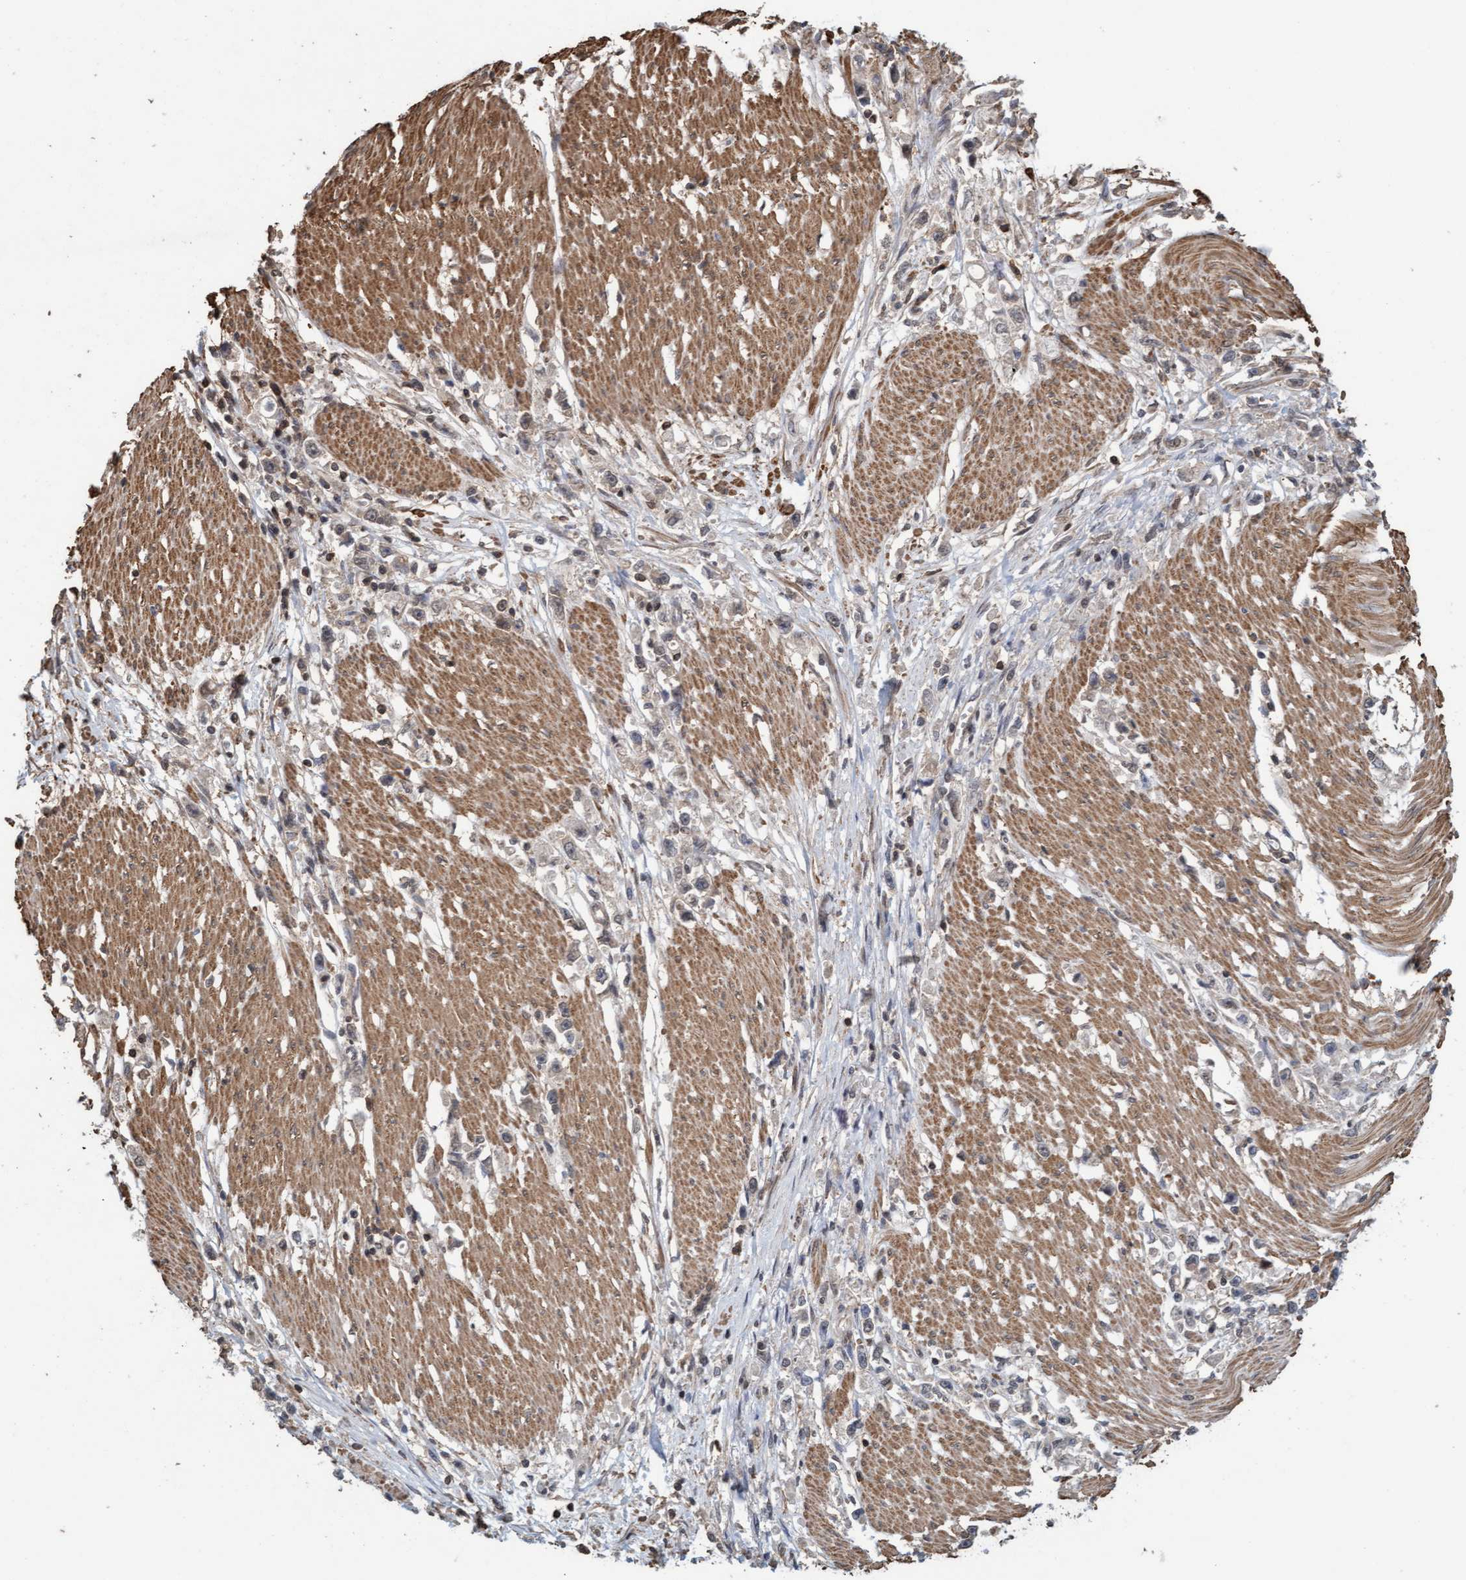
{"staining": {"intensity": "weak", "quantity": "<25%", "location": "cytoplasmic/membranous"}, "tissue": "stomach cancer", "cell_type": "Tumor cells", "image_type": "cancer", "snomed": [{"axis": "morphology", "description": "Adenocarcinoma, NOS"}, {"axis": "topography", "description": "Stomach"}], "caption": "This micrograph is of stomach cancer (adenocarcinoma) stained with immunohistochemistry to label a protein in brown with the nuclei are counter-stained blue. There is no positivity in tumor cells.", "gene": "FXR2", "patient": {"sex": "female", "age": 59}}